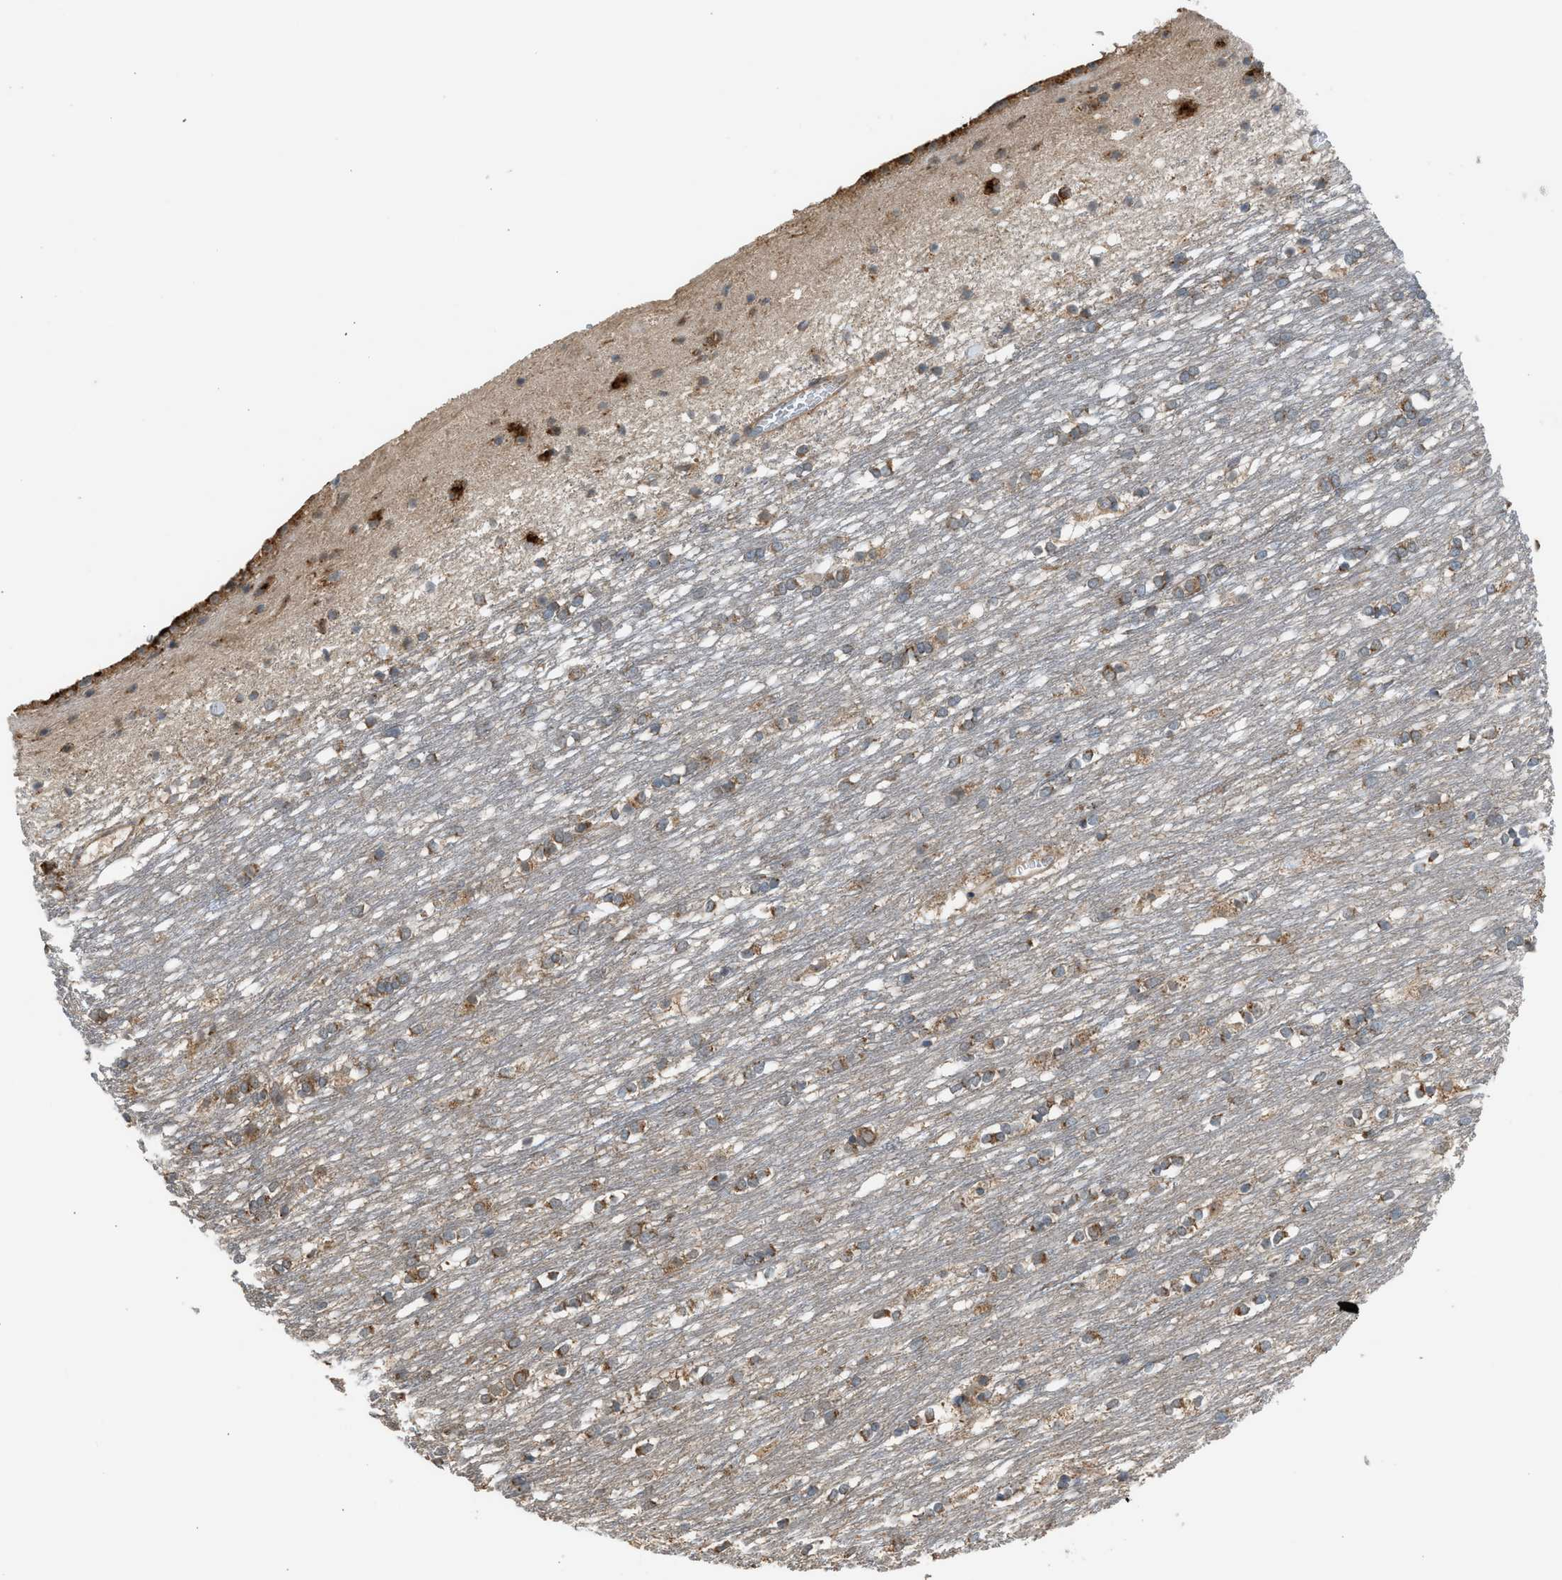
{"staining": {"intensity": "weak", "quantity": "<25%", "location": "cytoplasmic/membranous"}, "tissue": "caudate", "cell_type": "Glial cells", "image_type": "normal", "snomed": [{"axis": "morphology", "description": "Normal tissue, NOS"}, {"axis": "topography", "description": "Lateral ventricle wall"}], "caption": "Protein analysis of unremarkable caudate reveals no significant staining in glial cells. Nuclei are stained in blue.", "gene": "STARD3", "patient": {"sex": "female", "age": 19}}